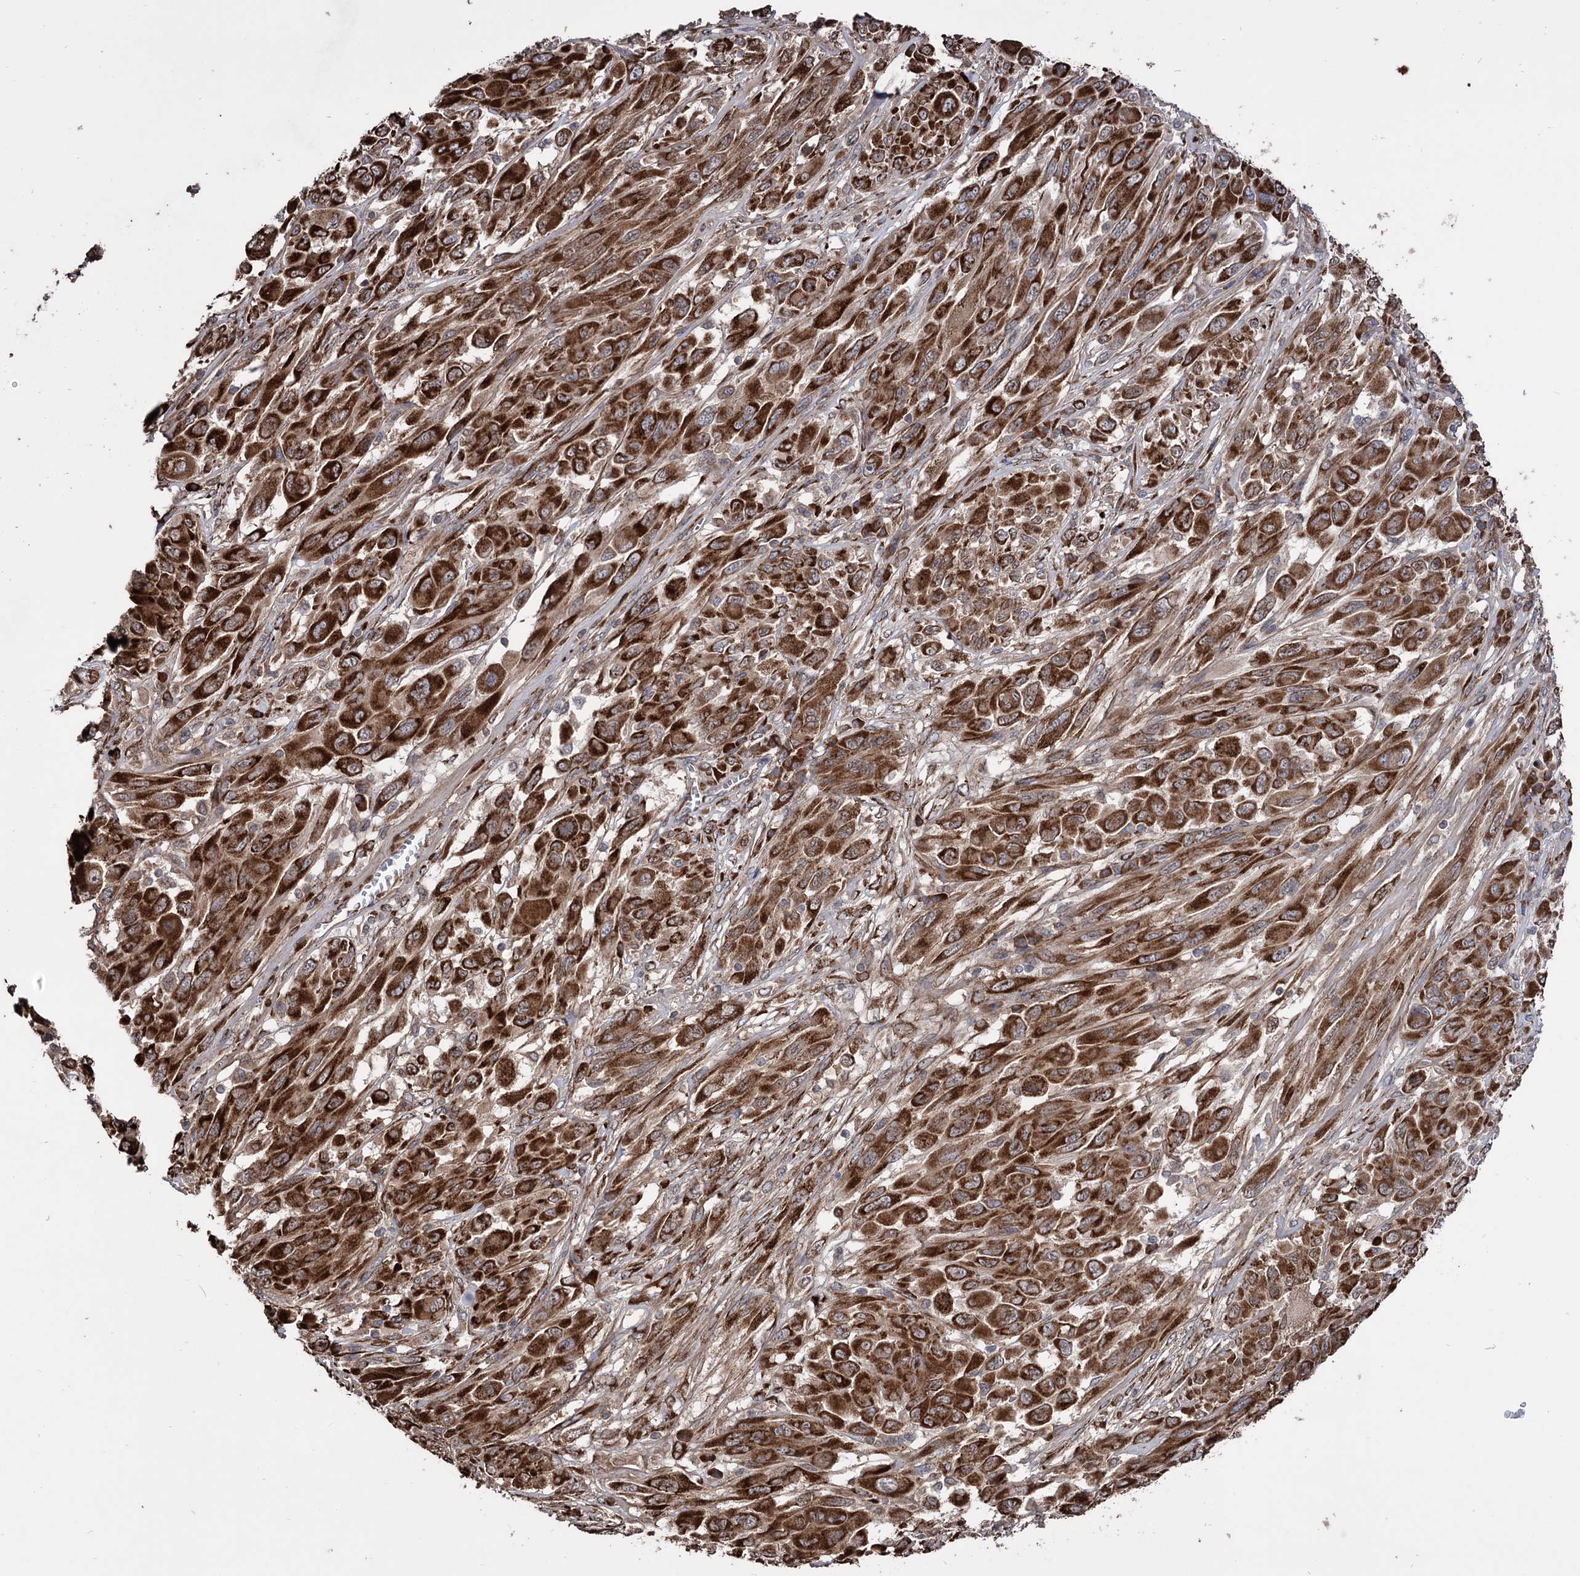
{"staining": {"intensity": "strong", "quantity": ">75%", "location": "cytoplasmic/membranous"}, "tissue": "melanoma", "cell_type": "Tumor cells", "image_type": "cancer", "snomed": [{"axis": "morphology", "description": "Malignant melanoma, NOS"}, {"axis": "topography", "description": "Skin"}], "caption": "Tumor cells exhibit high levels of strong cytoplasmic/membranous staining in approximately >75% of cells in malignant melanoma.", "gene": "CDAN1", "patient": {"sex": "female", "age": 91}}